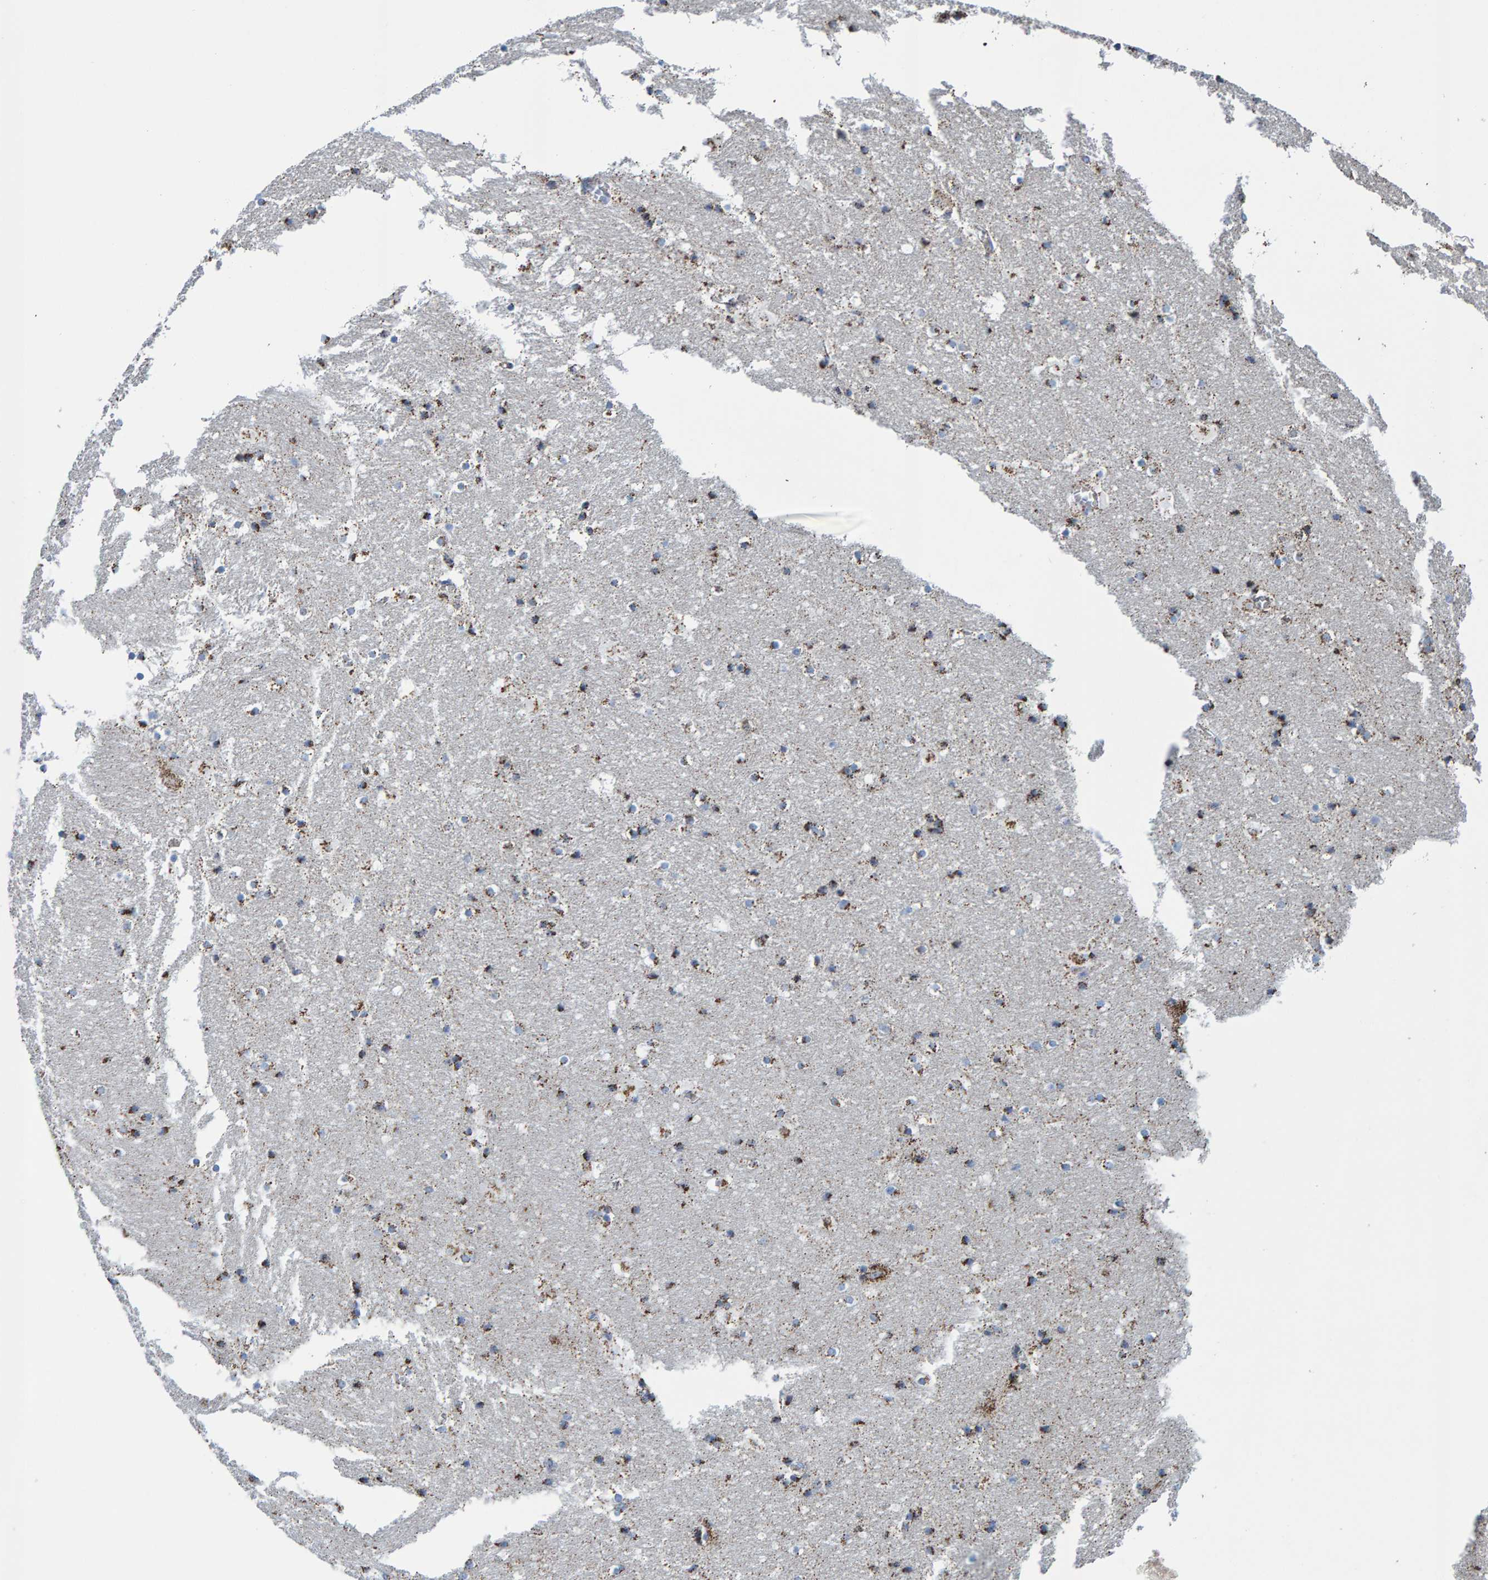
{"staining": {"intensity": "moderate", "quantity": "25%-75%", "location": "cytoplasmic/membranous"}, "tissue": "hippocampus", "cell_type": "Glial cells", "image_type": "normal", "snomed": [{"axis": "morphology", "description": "Normal tissue, NOS"}, {"axis": "topography", "description": "Hippocampus"}], "caption": "This is a histology image of immunohistochemistry (IHC) staining of normal hippocampus, which shows moderate staining in the cytoplasmic/membranous of glial cells.", "gene": "ENSG00000262660", "patient": {"sex": "male", "age": 45}}